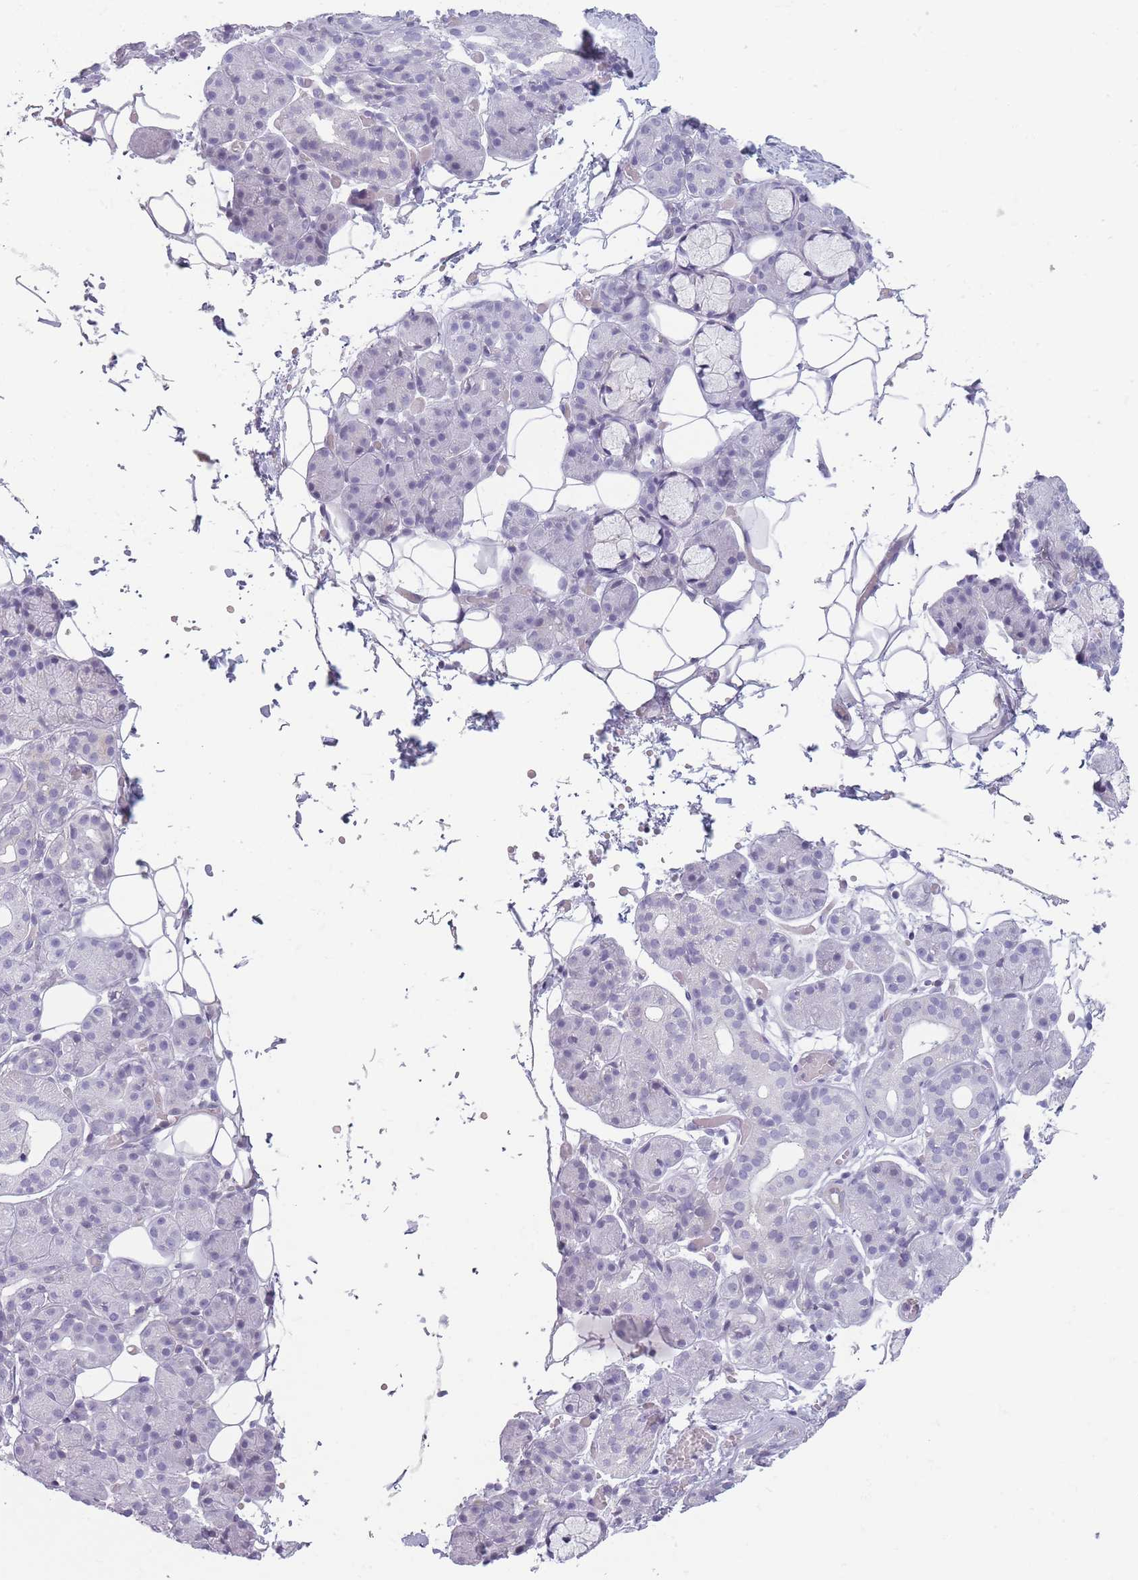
{"staining": {"intensity": "negative", "quantity": "none", "location": "none"}, "tissue": "salivary gland", "cell_type": "Glandular cells", "image_type": "normal", "snomed": [{"axis": "morphology", "description": "Normal tissue, NOS"}, {"axis": "topography", "description": "Salivary gland"}], "caption": "IHC image of normal salivary gland: salivary gland stained with DAB (3,3'-diaminobenzidine) exhibits no significant protein staining in glandular cells.", "gene": "GGT1", "patient": {"sex": "male", "age": 63}}